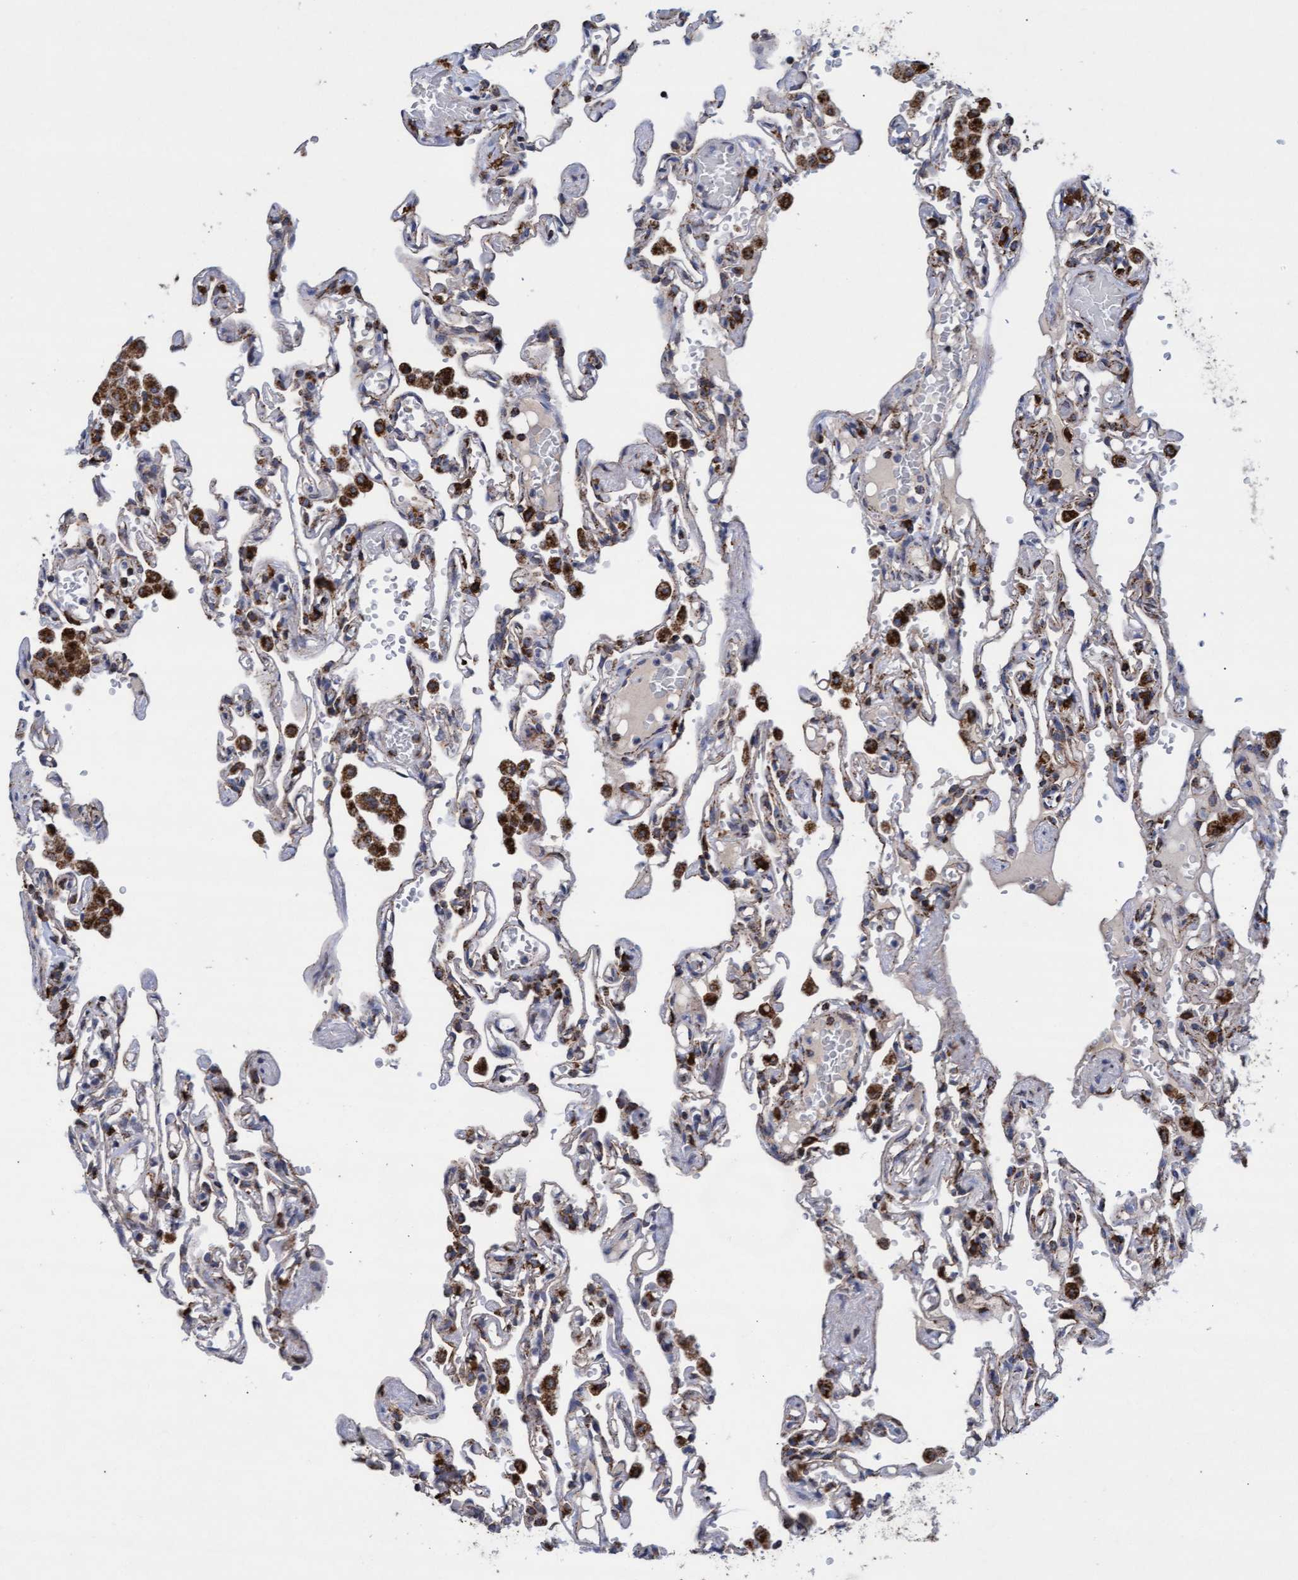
{"staining": {"intensity": "moderate", "quantity": ">75%", "location": "cytoplasmic/membranous"}, "tissue": "lung", "cell_type": "Alveolar cells", "image_type": "normal", "snomed": [{"axis": "morphology", "description": "Normal tissue, NOS"}, {"axis": "topography", "description": "Lung"}], "caption": "High-magnification brightfield microscopy of normal lung stained with DAB (brown) and counterstained with hematoxylin (blue). alveolar cells exhibit moderate cytoplasmic/membranous expression is present in about>75% of cells.", "gene": "MRPL38", "patient": {"sex": "male", "age": 21}}